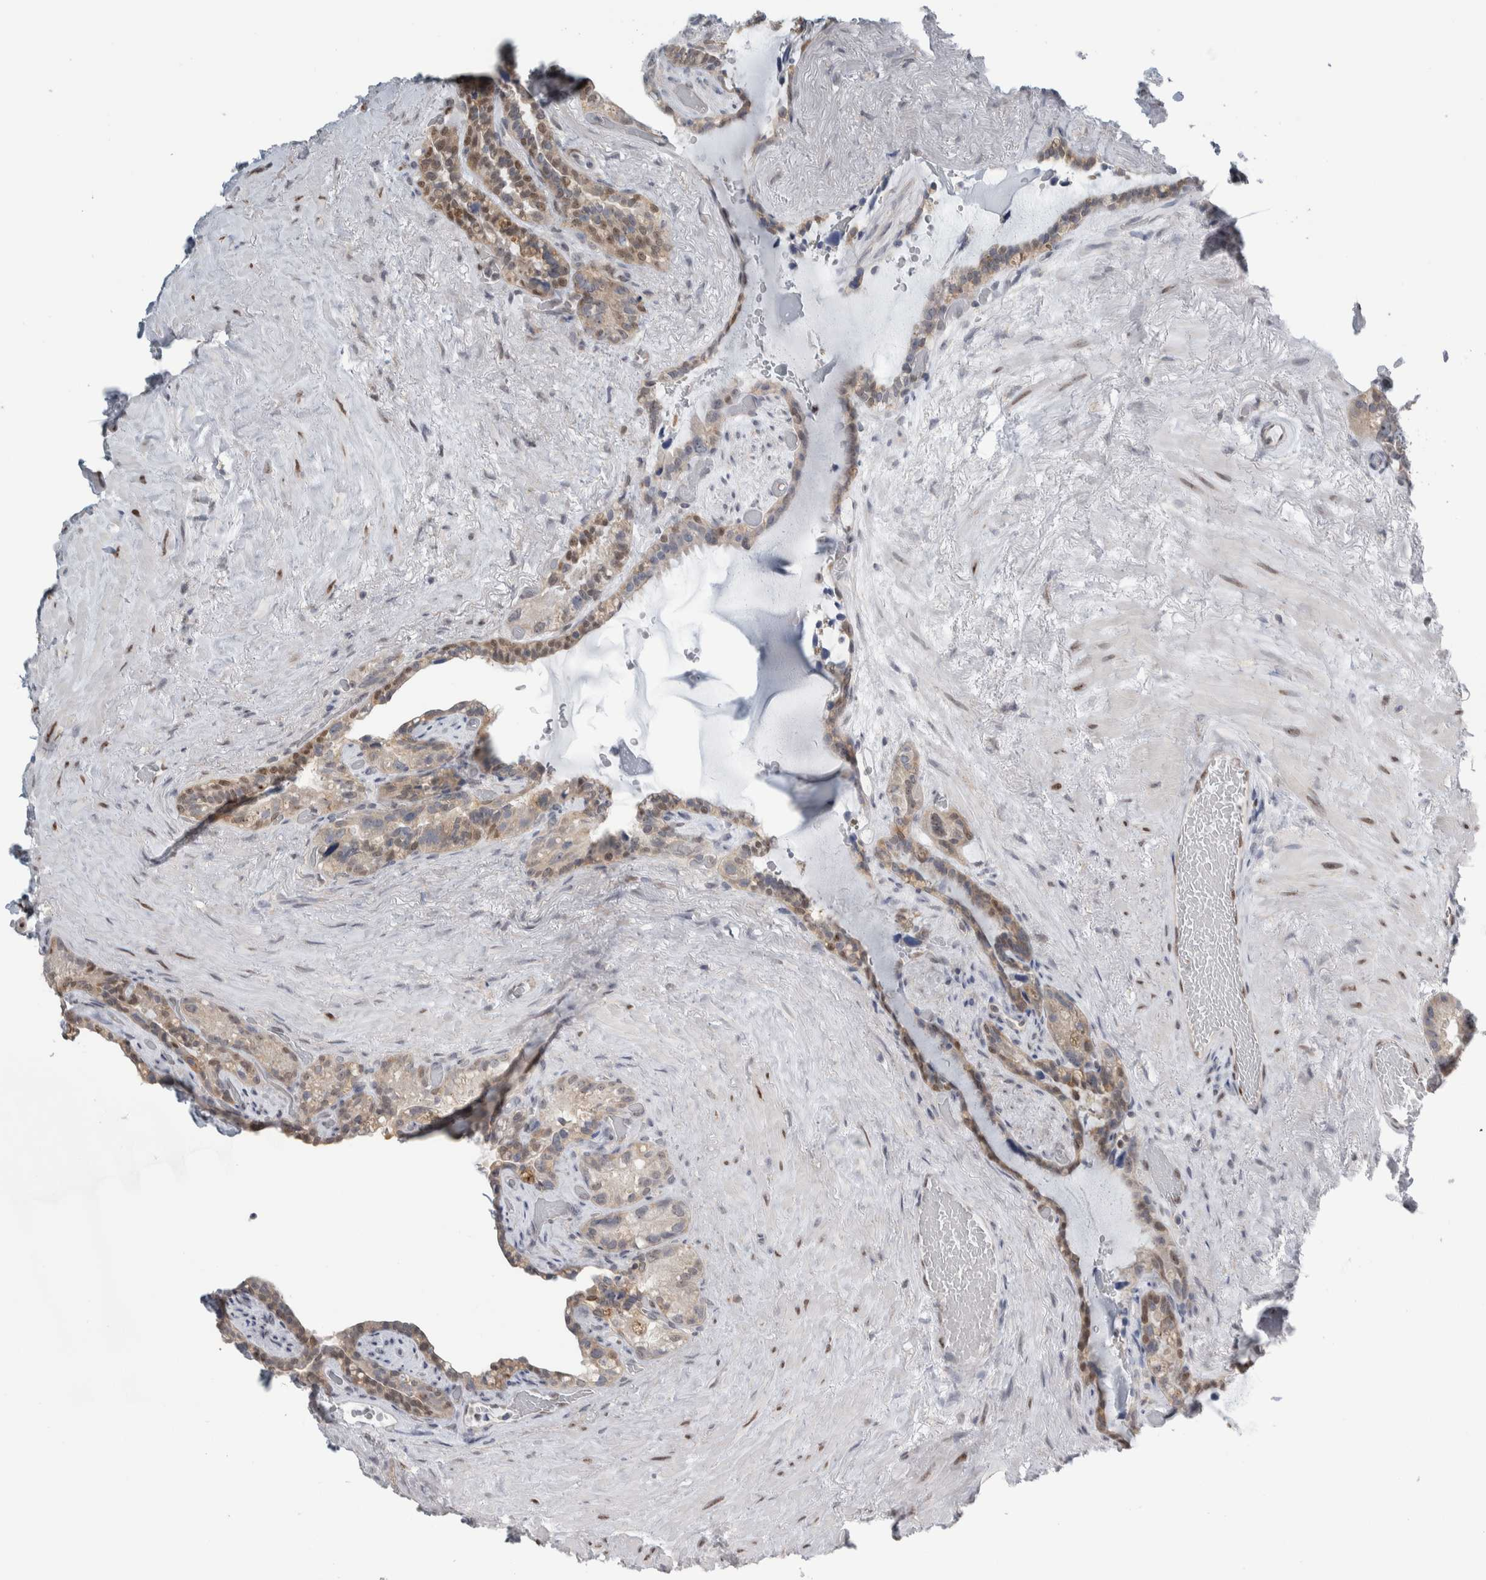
{"staining": {"intensity": "weak", "quantity": "<25%", "location": "cytoplasmic/membranous,nuclear"}, "tissue": "seminal vesicle", "cell_type": "Glandular cells", "image_type": "normal", "snomed": [{"axis": "morphology", "description": "Normal tissue, NOS"}, {"axis": "topography", "description": "Seminal veicle"}], "caption": "Immunohistochemical staining of benign seminal vesicle reveals no significant positivity in glandular cells. (DAB IHC visualized using brightfield microscopy, high magnification).", "gene": "TAX1BP1", "patient": {"sex": "male", "age": 80}}